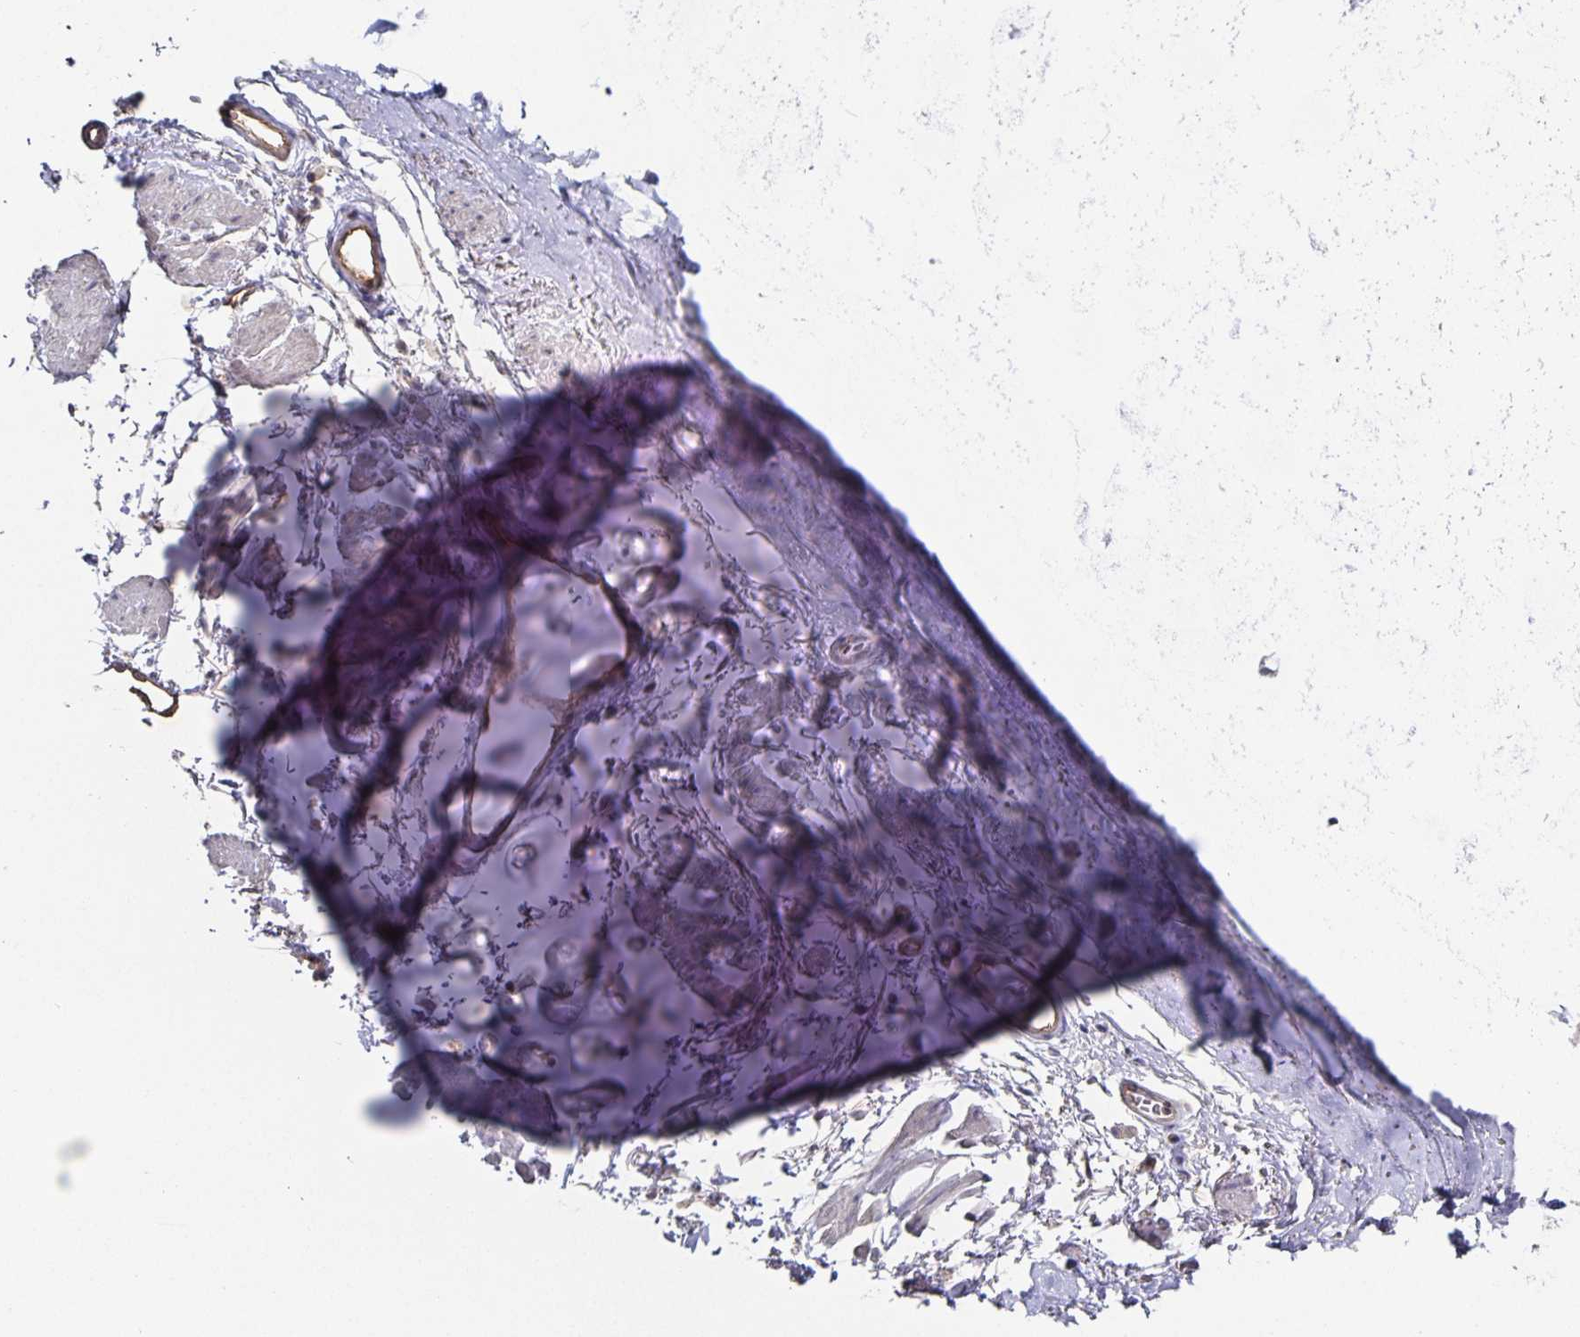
{"staining": {"intensity": "negative", "quantity": "none", "location": "none"}, "tissue": "soft tissue", "cell_type": "Chondrocytes", "image_type": "normal", "snomed": [{"axis": "morphology", "description": "Normal tissue, NOS"}, {"axis": "topography", "description": "Cartilage tissue"}, {"axis": "topography", "description": "Bronchus"}], "caption": "There is no significant positivity in chondrocytes of soft tissue. (DAB (3,3'-diaminobenzidine) IHC, high magnification).", "gene": "PODXL", "patient": {"sex": "female", "age": 79}}